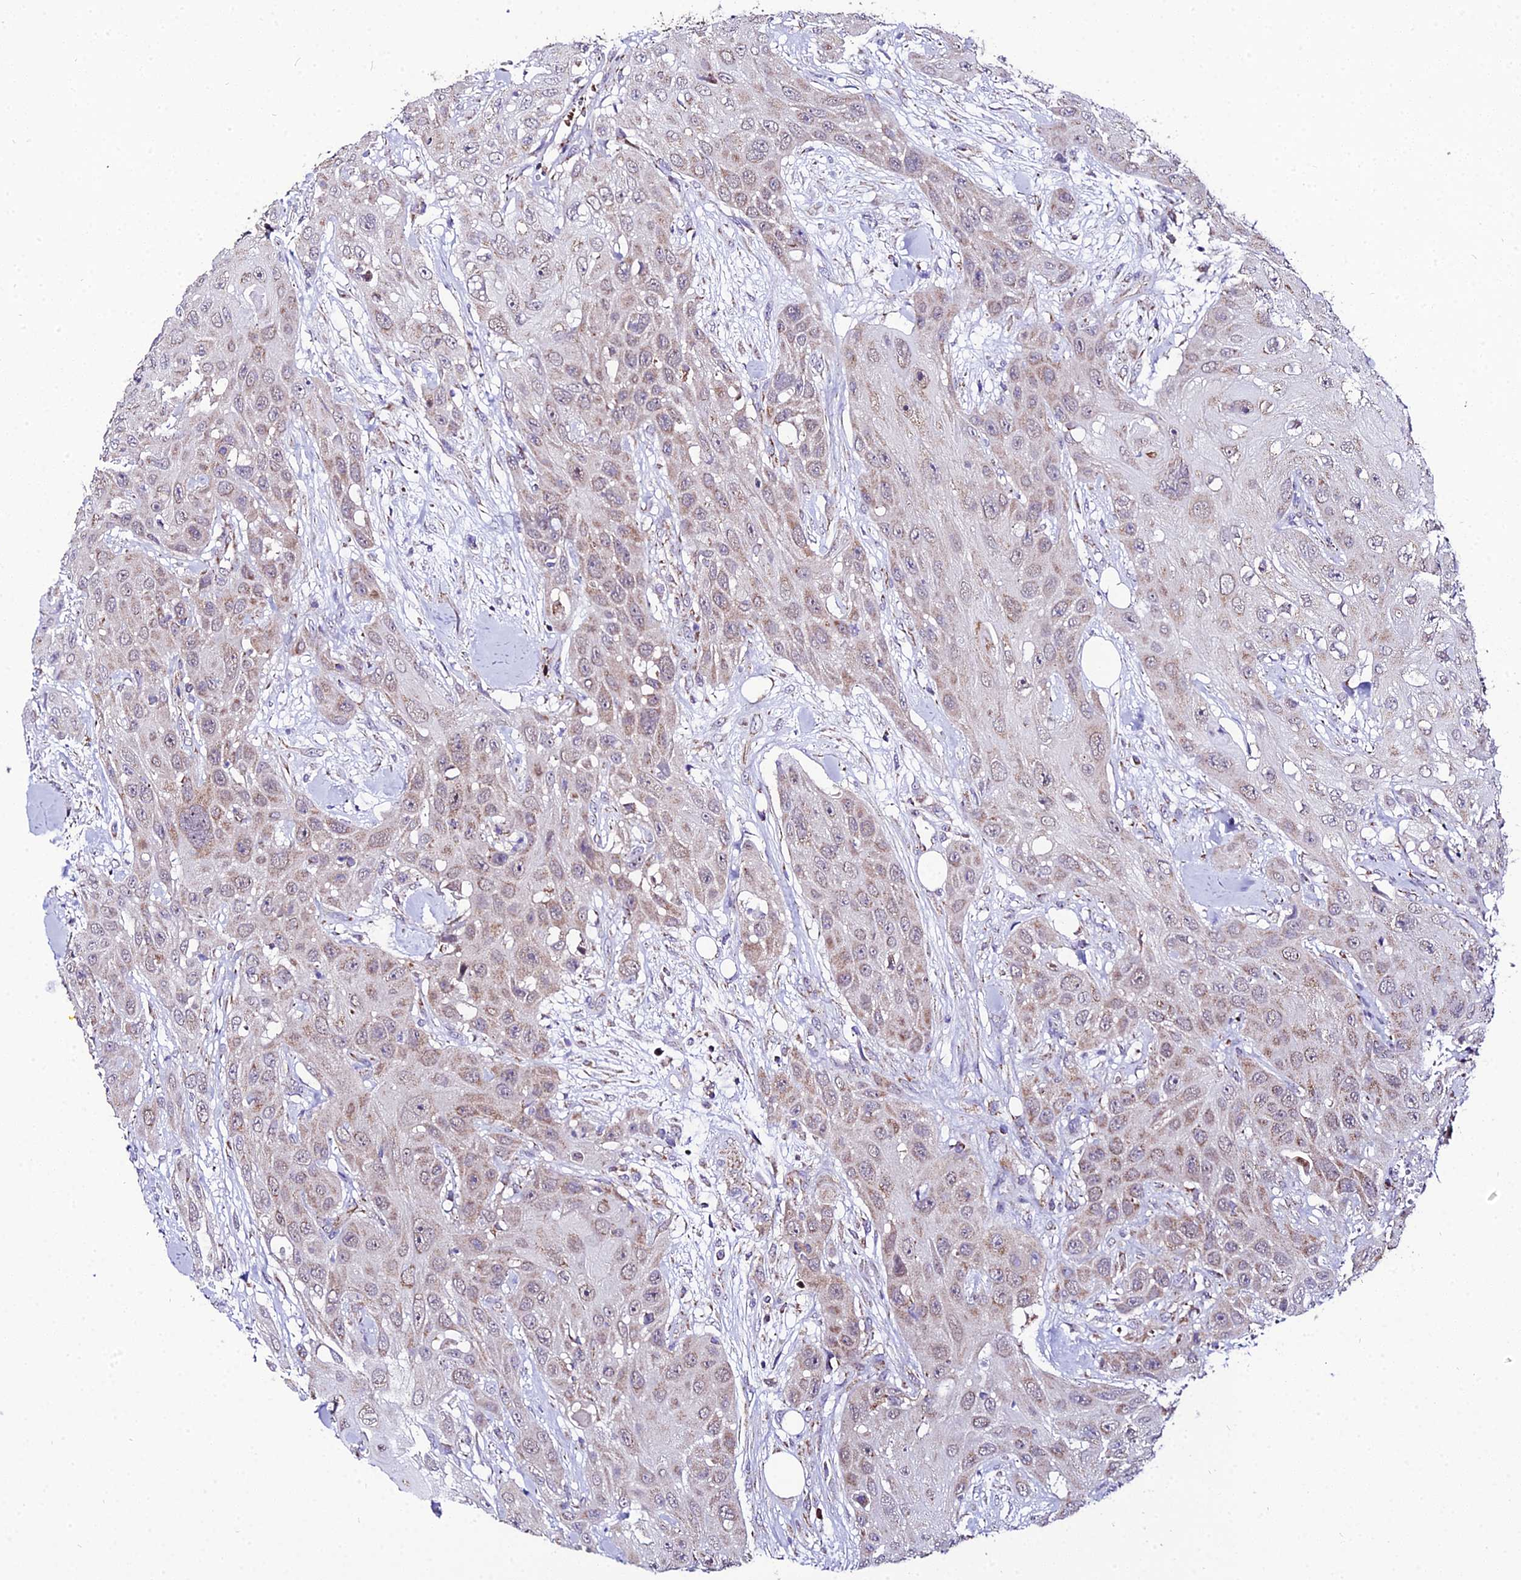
{"staining": {"intensity": "weak", "quantity": "25%-75%", "location": "cytoplasmic/membranous"}, "tissue": "head and neck cancer", "cell_type": "Tumor cells", "image_type": "cancer", "snomed": [{"axis": "morphology", "description": "Squamous cell carcinoma, NOS"}, {"axis": "topography", "description": "Head-Neck"}], "caption": "Immunohistochemistry (IHC) staining of head and neck cancer (squamous cell carcinoma), which displays low levels of weak cytoplasmic/membranous positivity in about 25%-75% of tumor cells indicating weak cytoplasmic/membranous protein staining. The staining was performed using DAB (brown) for protein detection and nuclei were counterstained in hematoxylin (blue).", "gene": "PSMD2", "patient": {"sex": "male", "age": 81}}